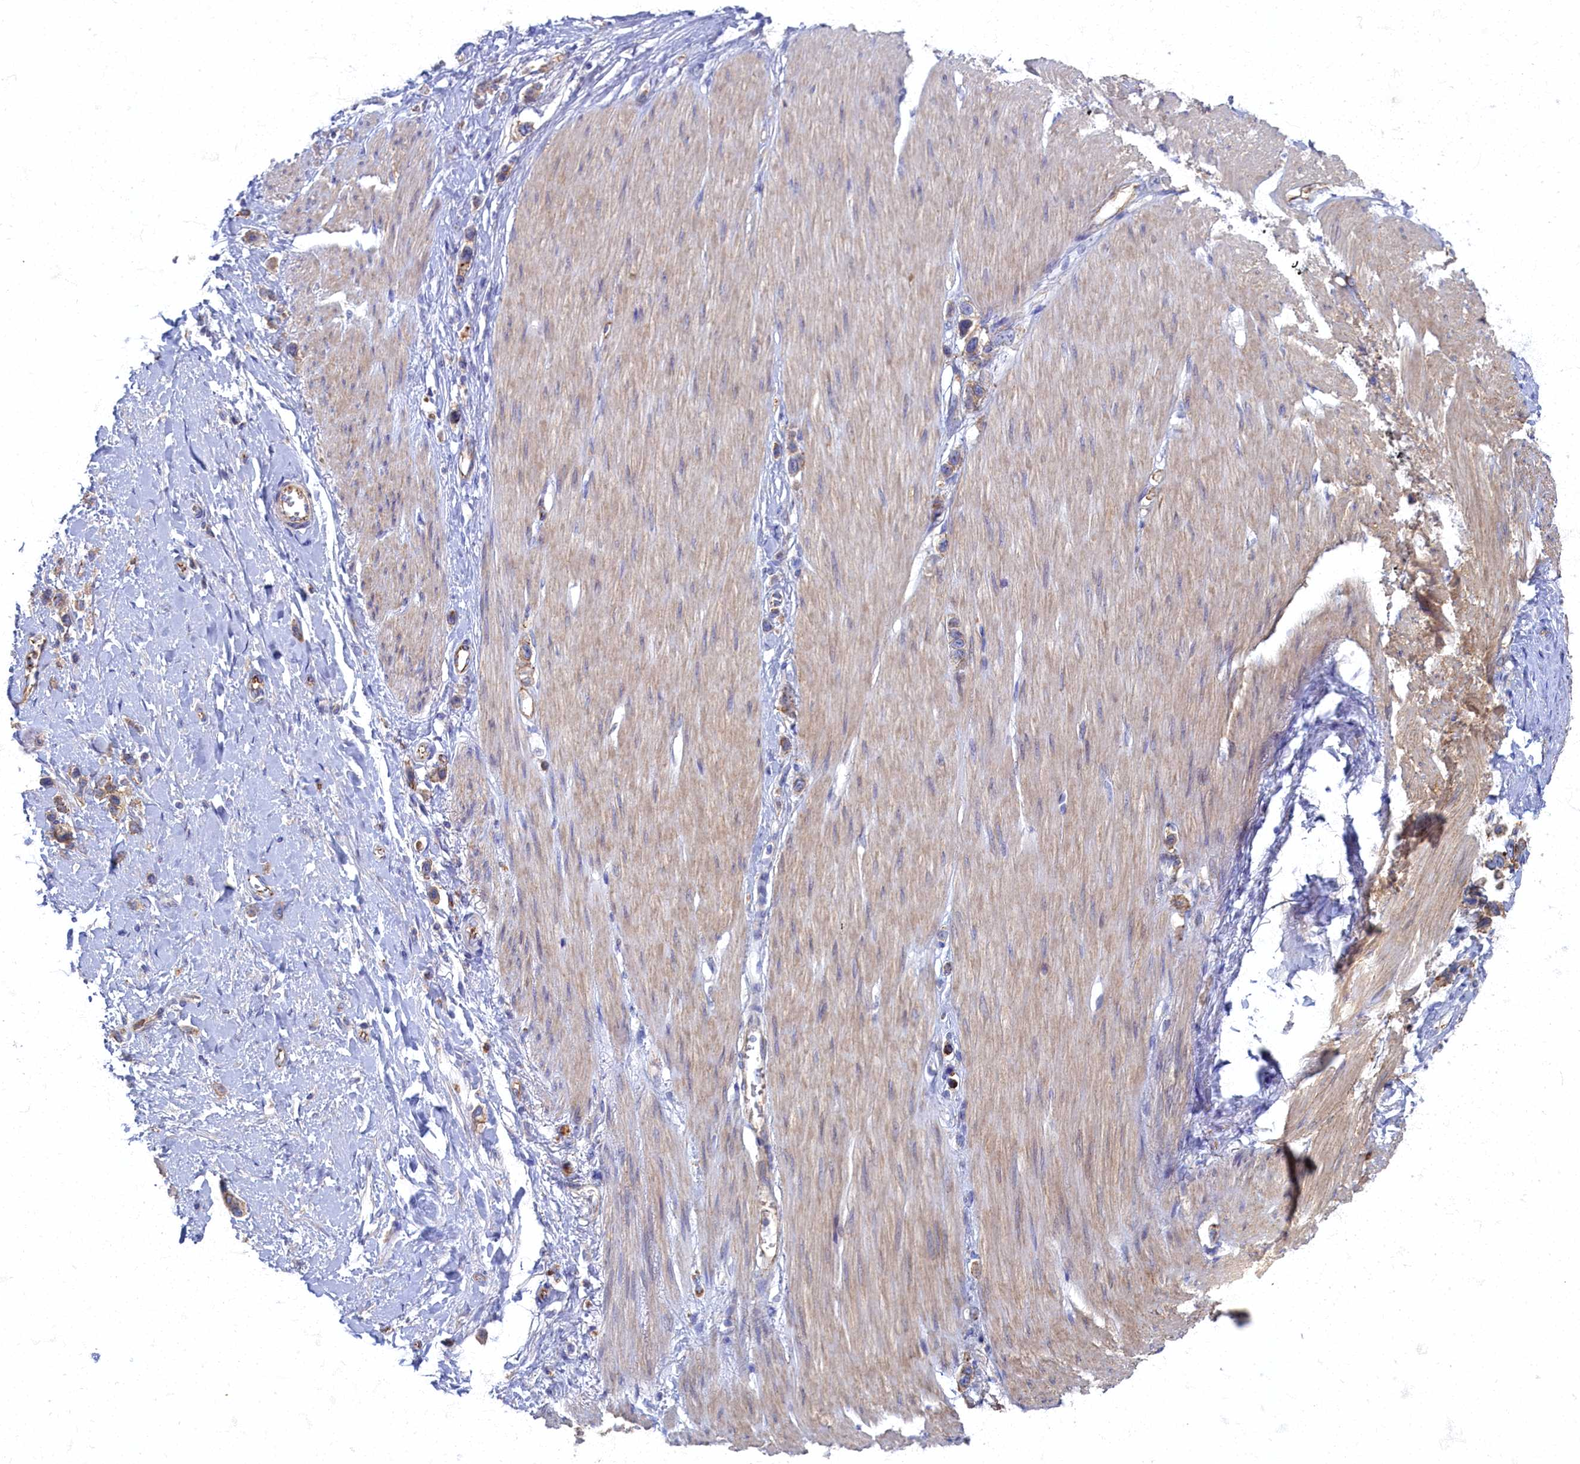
{"staining": {"intensity": "weak", "quantity": "25%-75%", "location": "cytoplasmic/membranous"}, "tissue": "stomach cancer", "cell_type": "Tumor cells", "image_type": "cancer", "snomed": [{"axis": "morphology", "description": "Adenocarcinoma, NOS"}, {"axis": "topography", "description": "Stomach"}], "caption": "Immunohistochemical staining of human adenocarcinoma (stomach) shows low levels of weak cytoplasmic/membranous protein positivity in about 25%-75% of tumor cells.", "gene": "PSMG2", "patient": {"sex": "female", "age": 65}}